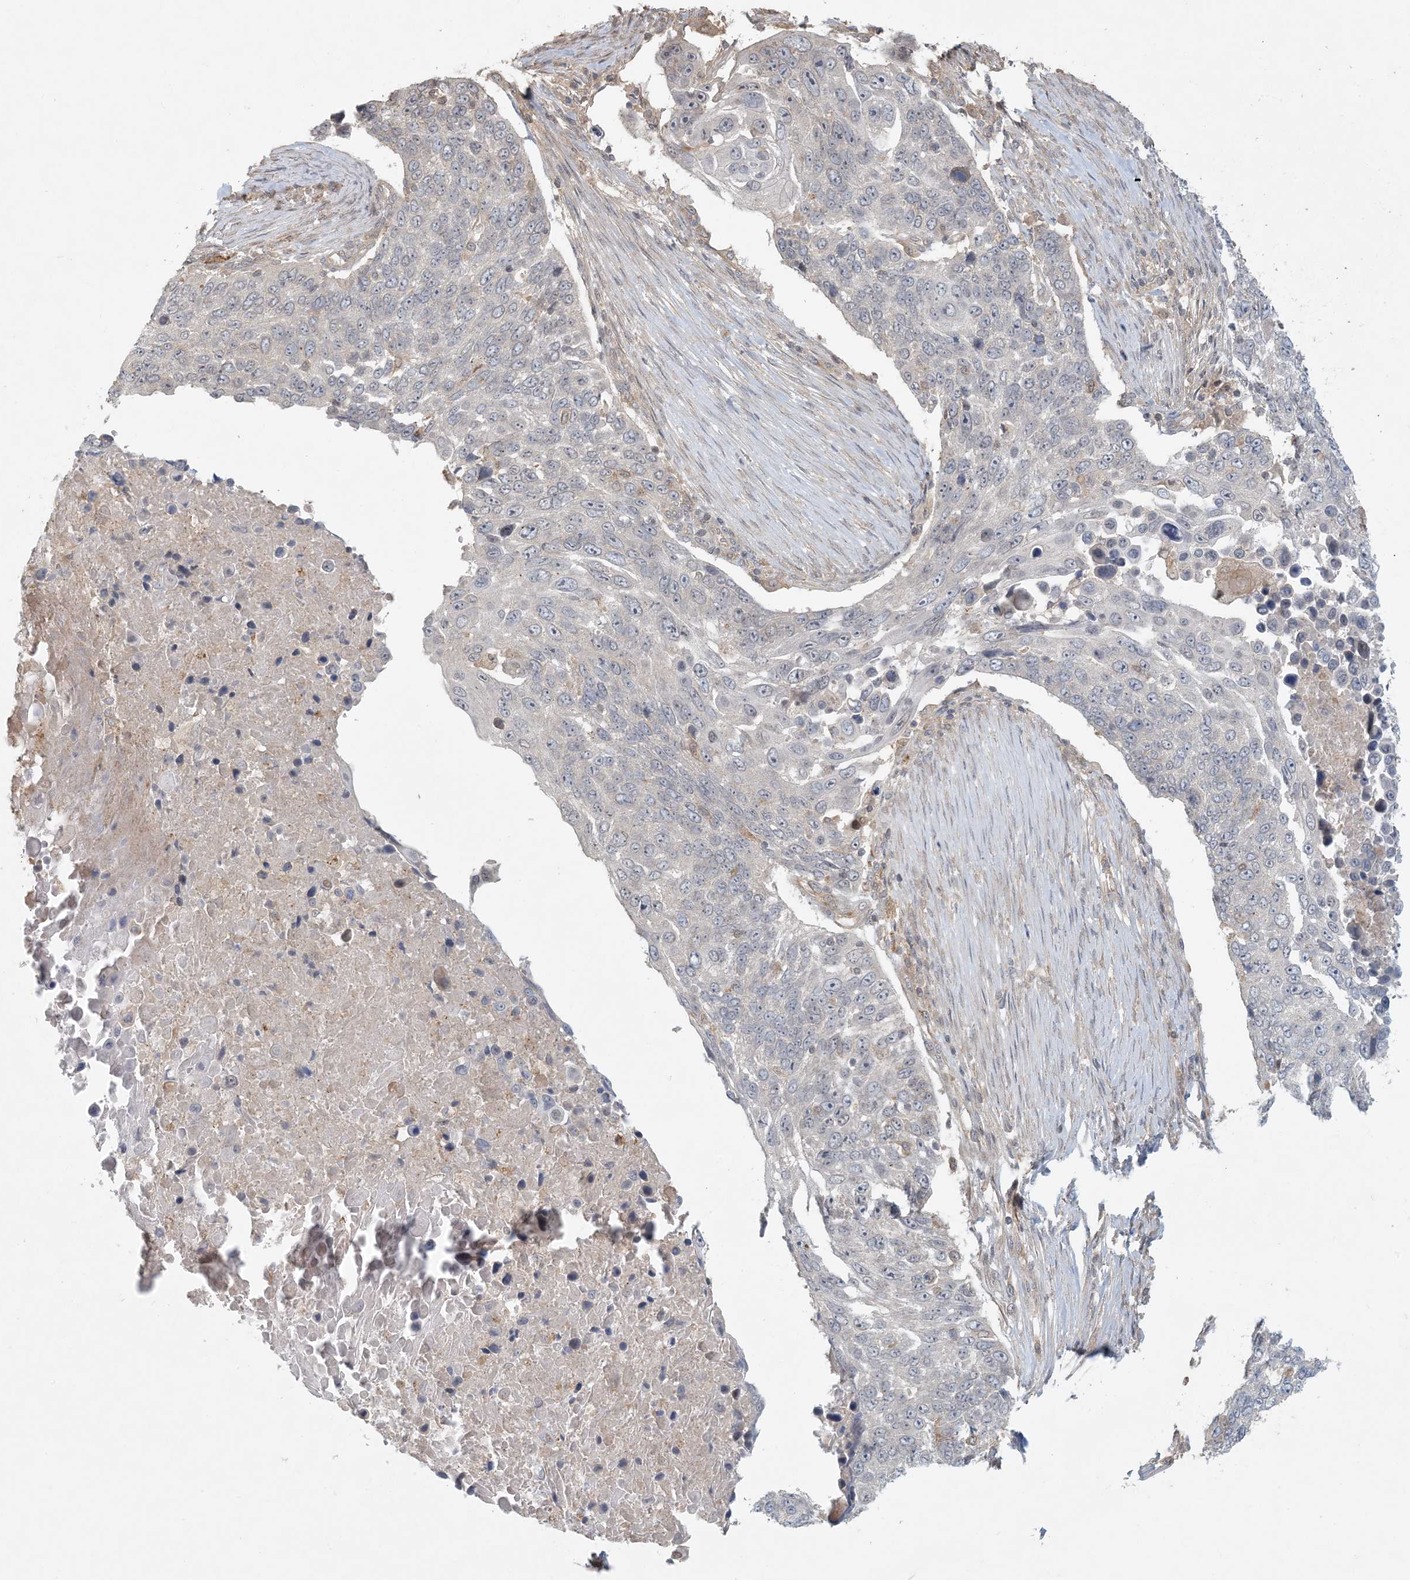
{"staining": {"intensity": "negative", "quantity": "none", "location": "none"}, "tissue": "lung cancer", "cell_type": "Tumor cells", "image_type": "cancer", "snomed": [{"axis": "morphology", "description": "Squamous cell carcinoma, NOS"}, {"axis": "topography", "description": "Lung"}], "caption": "A histopathology image of human lung squamous cell carcinoma is negative for staining in tumor cells.", "gene": "OBI1", "patient": {"sex": "male", "age": 66}}